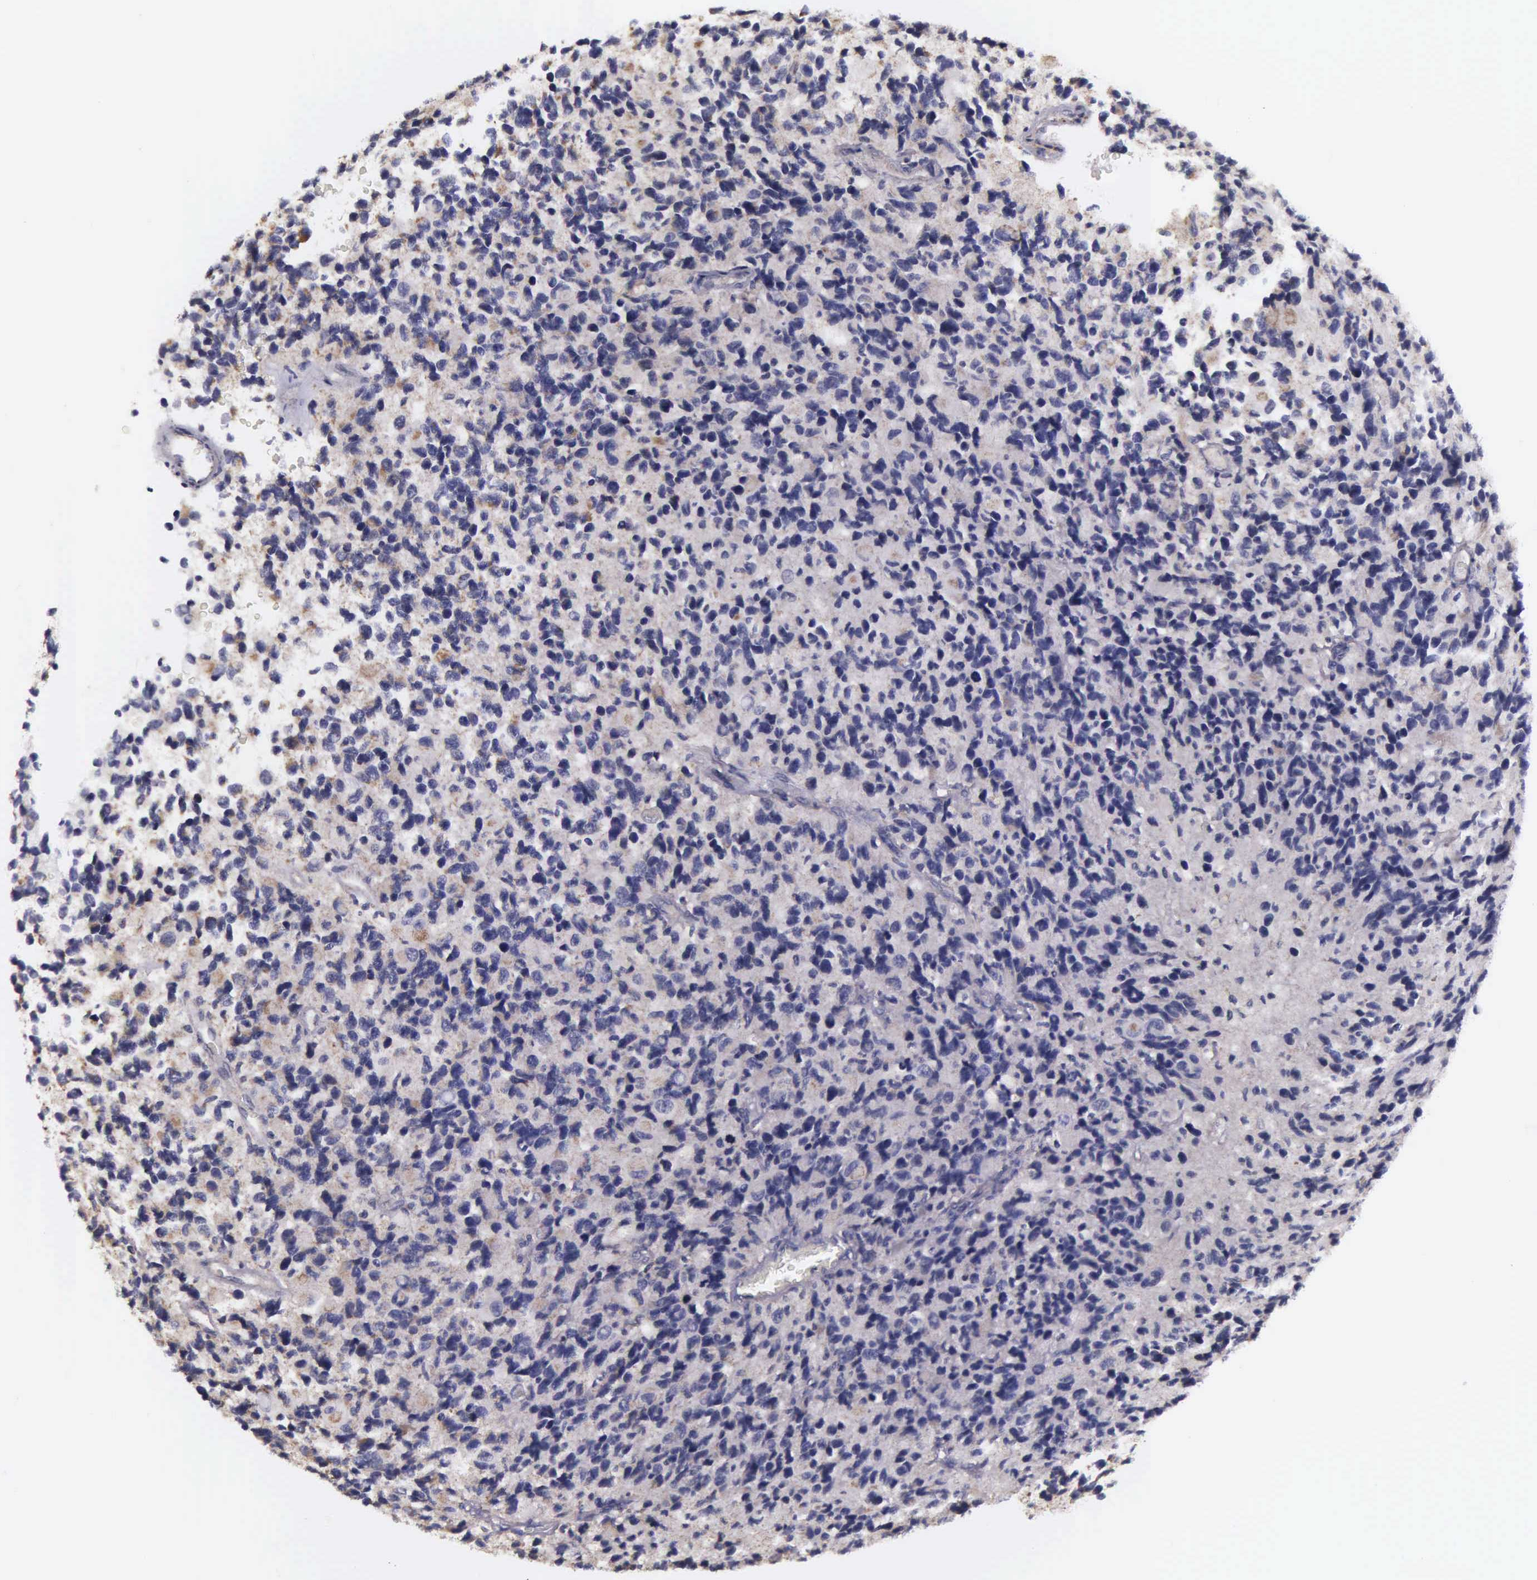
{"staining": {"intensity": "weak", "quantity": "<25%", "location": "cytoplasmic/membranous"}, "tissue": "glioma", "cell_type": "Tumor cells", "image_type": "cancer", "snomed": [{"axis": "morphology", "description": "Glioma, malignant, High grade"}, {"axis": "topography", "description": "Brain"}], "caption": "Immunohistochemical staining of glioma demonstrates no significant staining in tumor cells.", "gene": "PSMA3", "patient": {"sex": "male", "age": 77}}